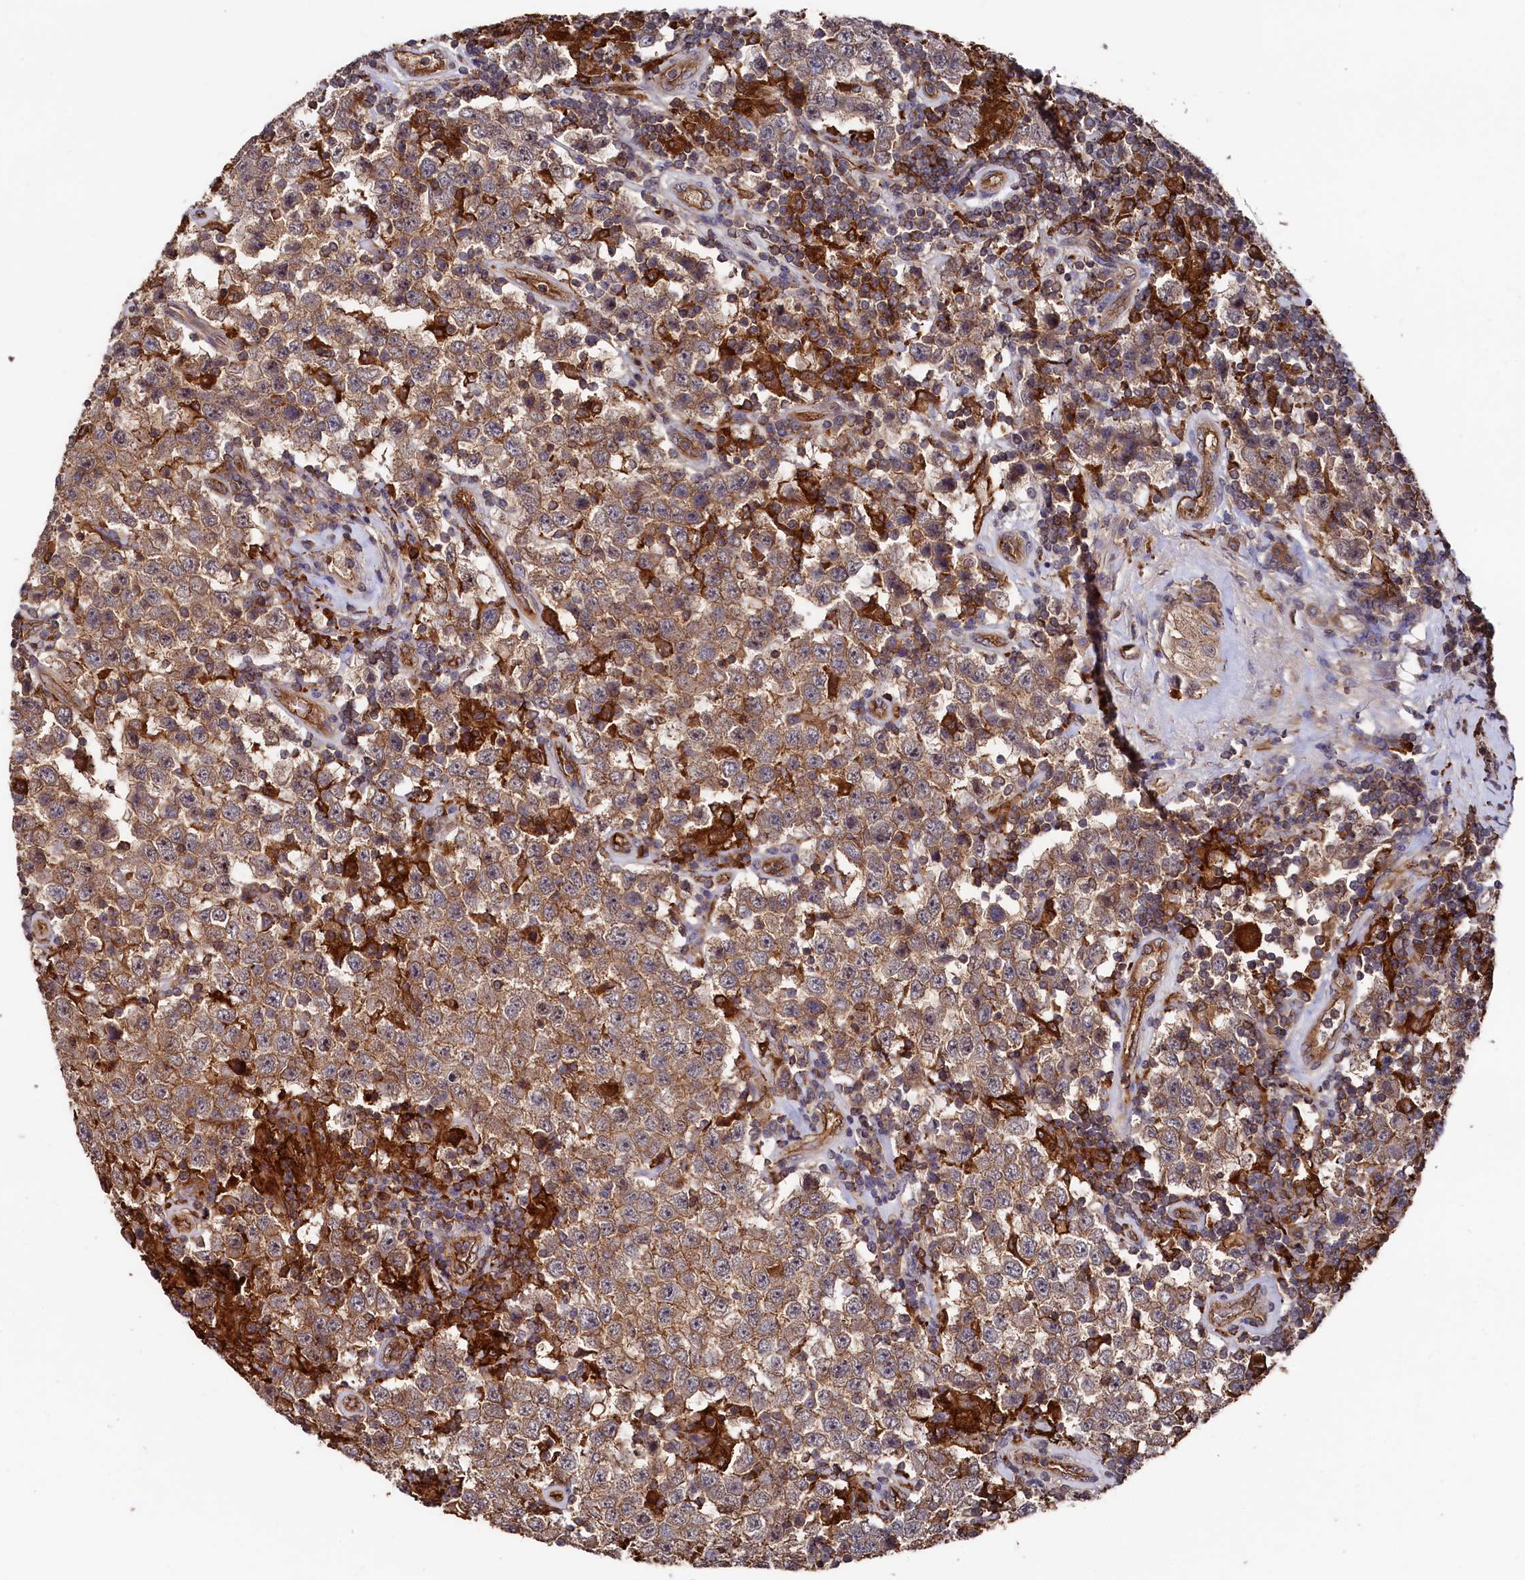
{"staining": {"intensity": "moderate", "quantity": ">75%", "location": "cytoplasmic/membranous"}, "tissue": "testis cancer", "cell_type": "Tumor cells", "image_type": "cancer", "snomed": [{"axis": "morphology", "description": "Normal tissue, NOS"}, {"axis": "morphology", "description": "Urothelial carcinoma, High grade"}, {"axis": "morphology", "description": "Seminoma, NOS"}, {"axis": "morphology", "description": "Carcinoma, Embryonal, NOS"}, {"axis": "topography", "description": "Urinary bladder"}, {"axis": "topography", "description": "Testis"}], "caption": "Immunohistochemical staining of testis cancer displays medium levels of moderate cytoplasmic/membranous protein expression in approximately >75% of tumor cells.", "gene": "PLEKHO2", "patient": {"sex": "male", "age": 41}}